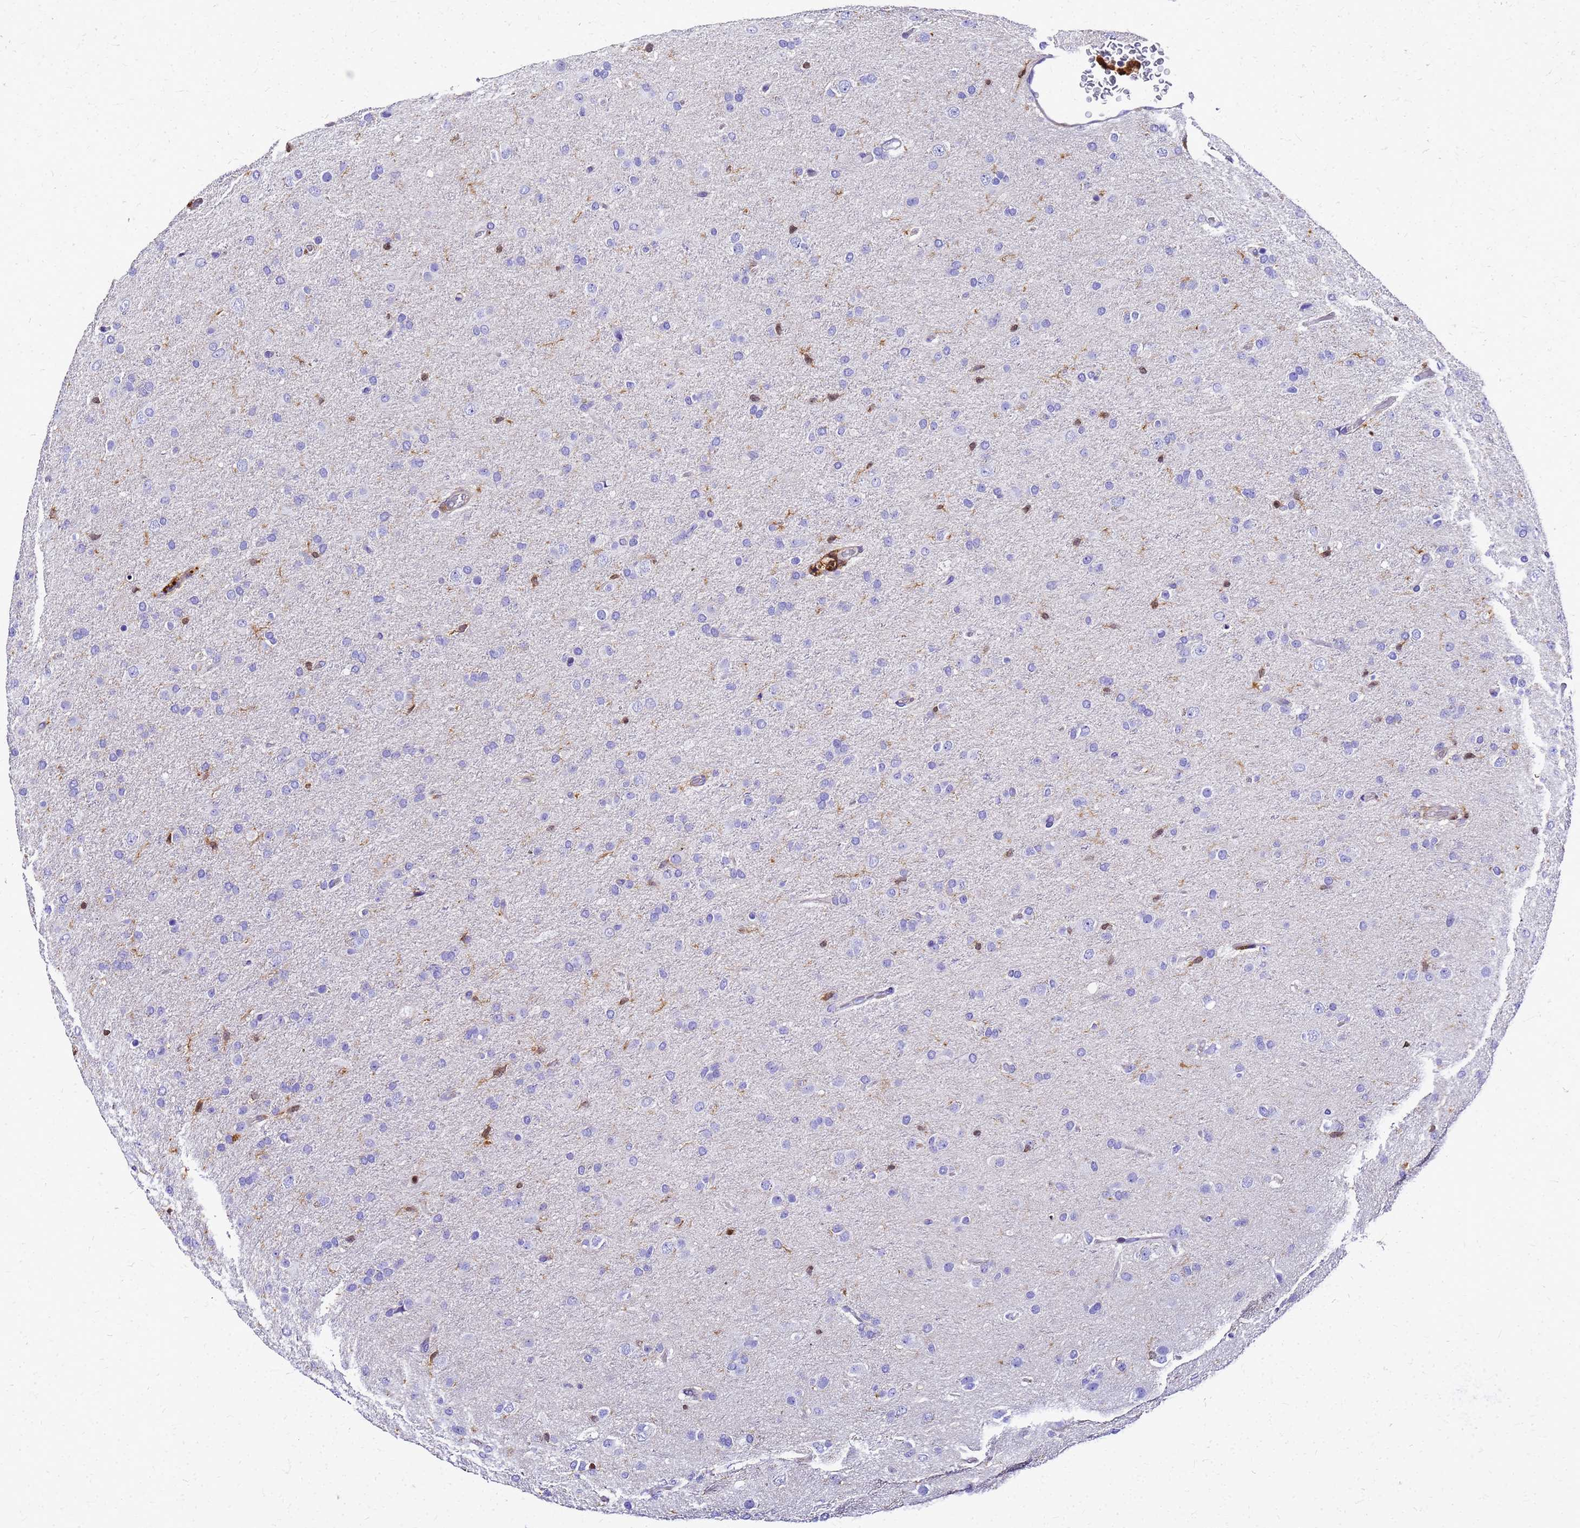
{"staining": {"intensity": "negative", "quantity": "none", "location": "none"}, "tissue": "glioma", "cell_type": "Tumor cells", "image_type": "cancer", "snomed": [{"axis": "morphology", "description": "Glioma, malignant, Low grade"}, {"axis": "topography", "description": "Brain"}], "caption": "DAB immunohistochemical staining of human malignant glioma (low-grade) displays no significant positivity in tumor cells.", "gene": "S100A11", "patient": {"sex": "male", "age": 65}}